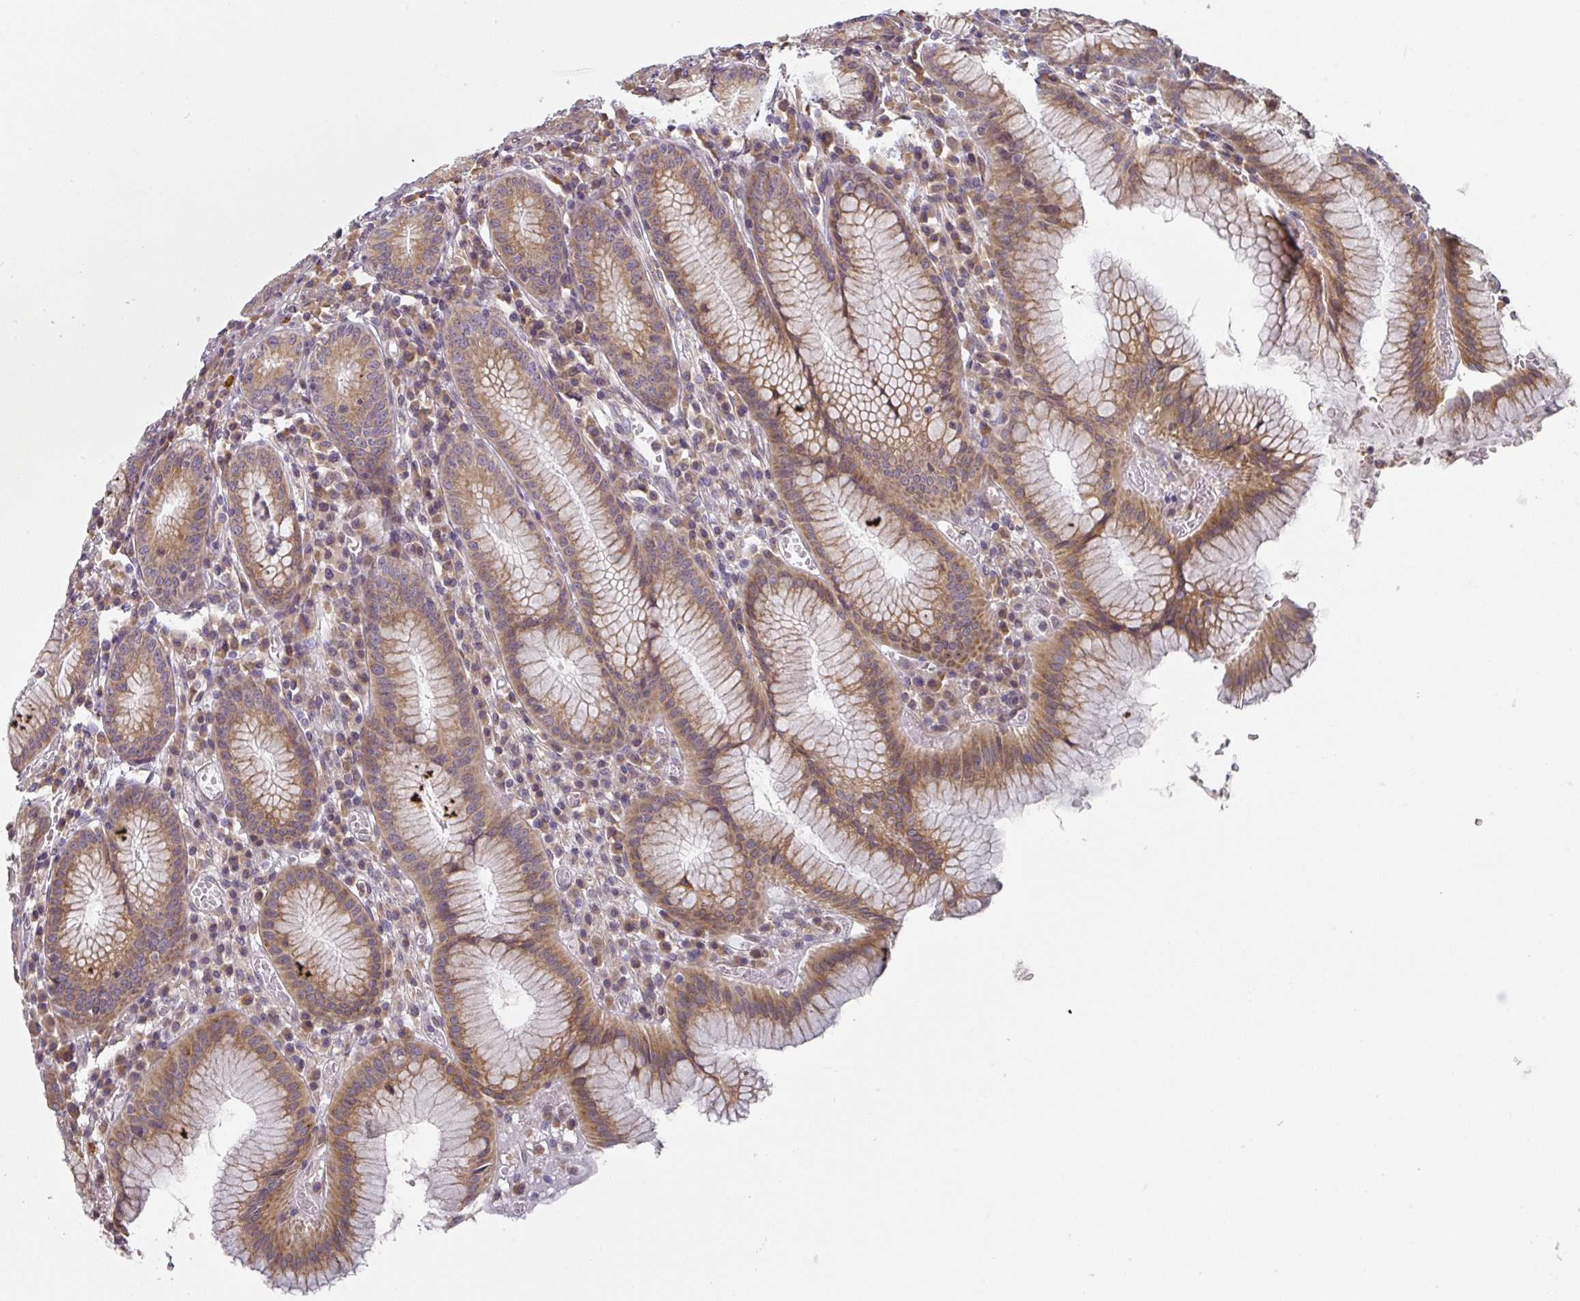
{"staining": {"intensity": "moderate", "quantity": ">75%", "location": "cytoplasmic/membranous"}, "tissue": "stomach", "cell_type": "Glandular cells", "image_type": "normal", "snomed": [{"axis": "morphology", "description": "Normal tissue, NOS"}, {"axis": "topography", "description": "Stomach"}], "caption": "Stomach stained with DAB (3,3'-diaminobenzidine) immunohistochemistry (IHC) displays medium levels of moderate cytoplasmic/membranous staining in about >75% of glandular cells.", "gene": "TAPT1", "patient": {"sex": "male", "age": 55}}